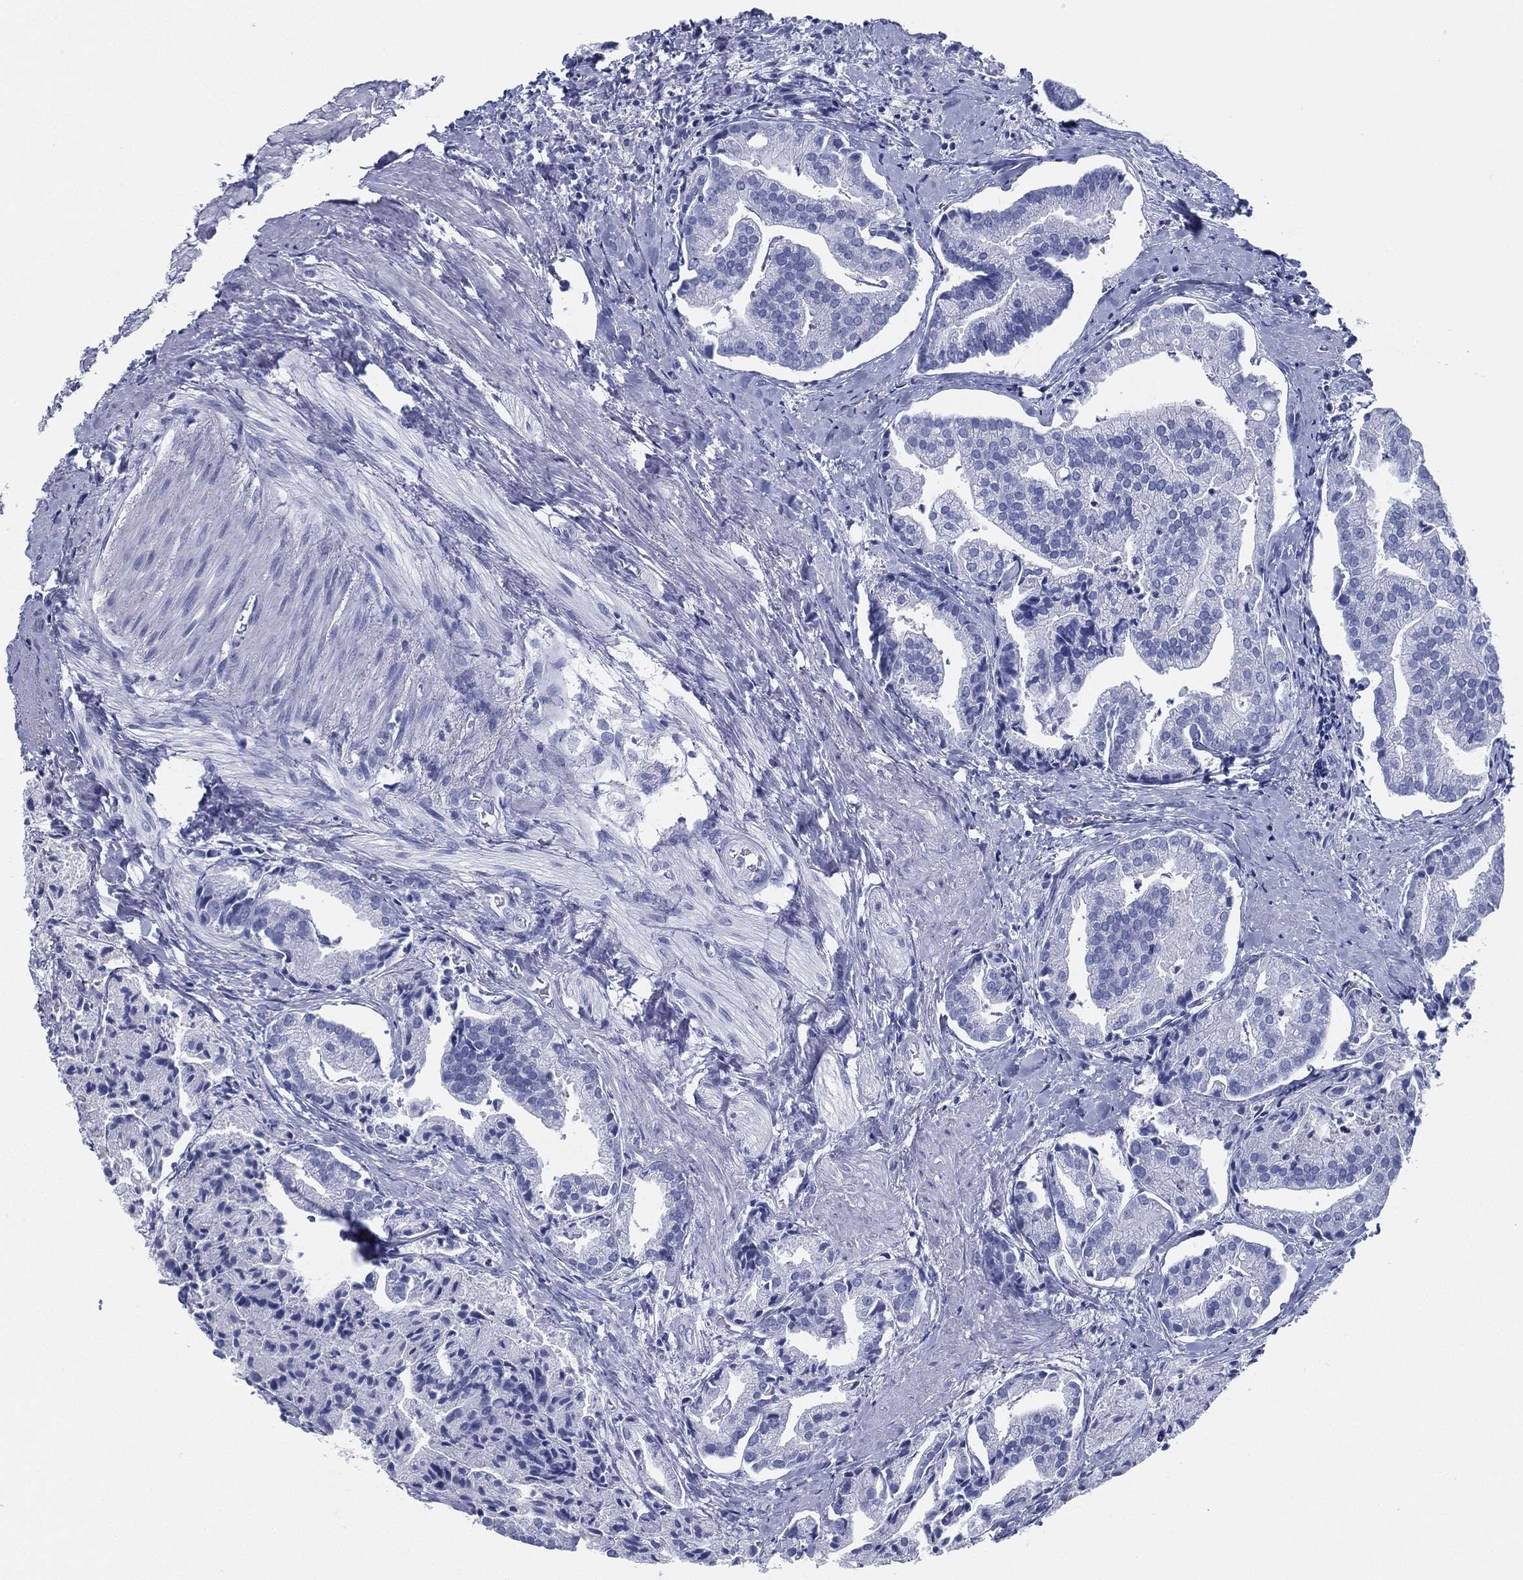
{"staining": {"intensity": "negative", "quantity": "none", "location": "none"}, "tissue": "prostate cancer", "cell_type": "Tumor cells", "image_type": "cancer", "snomed": [{"axis": "morphology", "description": "Adenocarcinoma, NOS"}, {"axis": "topography", "description": "Prostate and seminal vesicle, NOS"}, {"axis": "topography", "description": "Prostate"}], "caption": "Tumor cells show no significant expression in prostate cancer. (DAB immunohistochemistry visualized using brightfield microscopy, high magnification).", "gene": "TMEM252", "patient": {"sex": "male", "age": 44}}